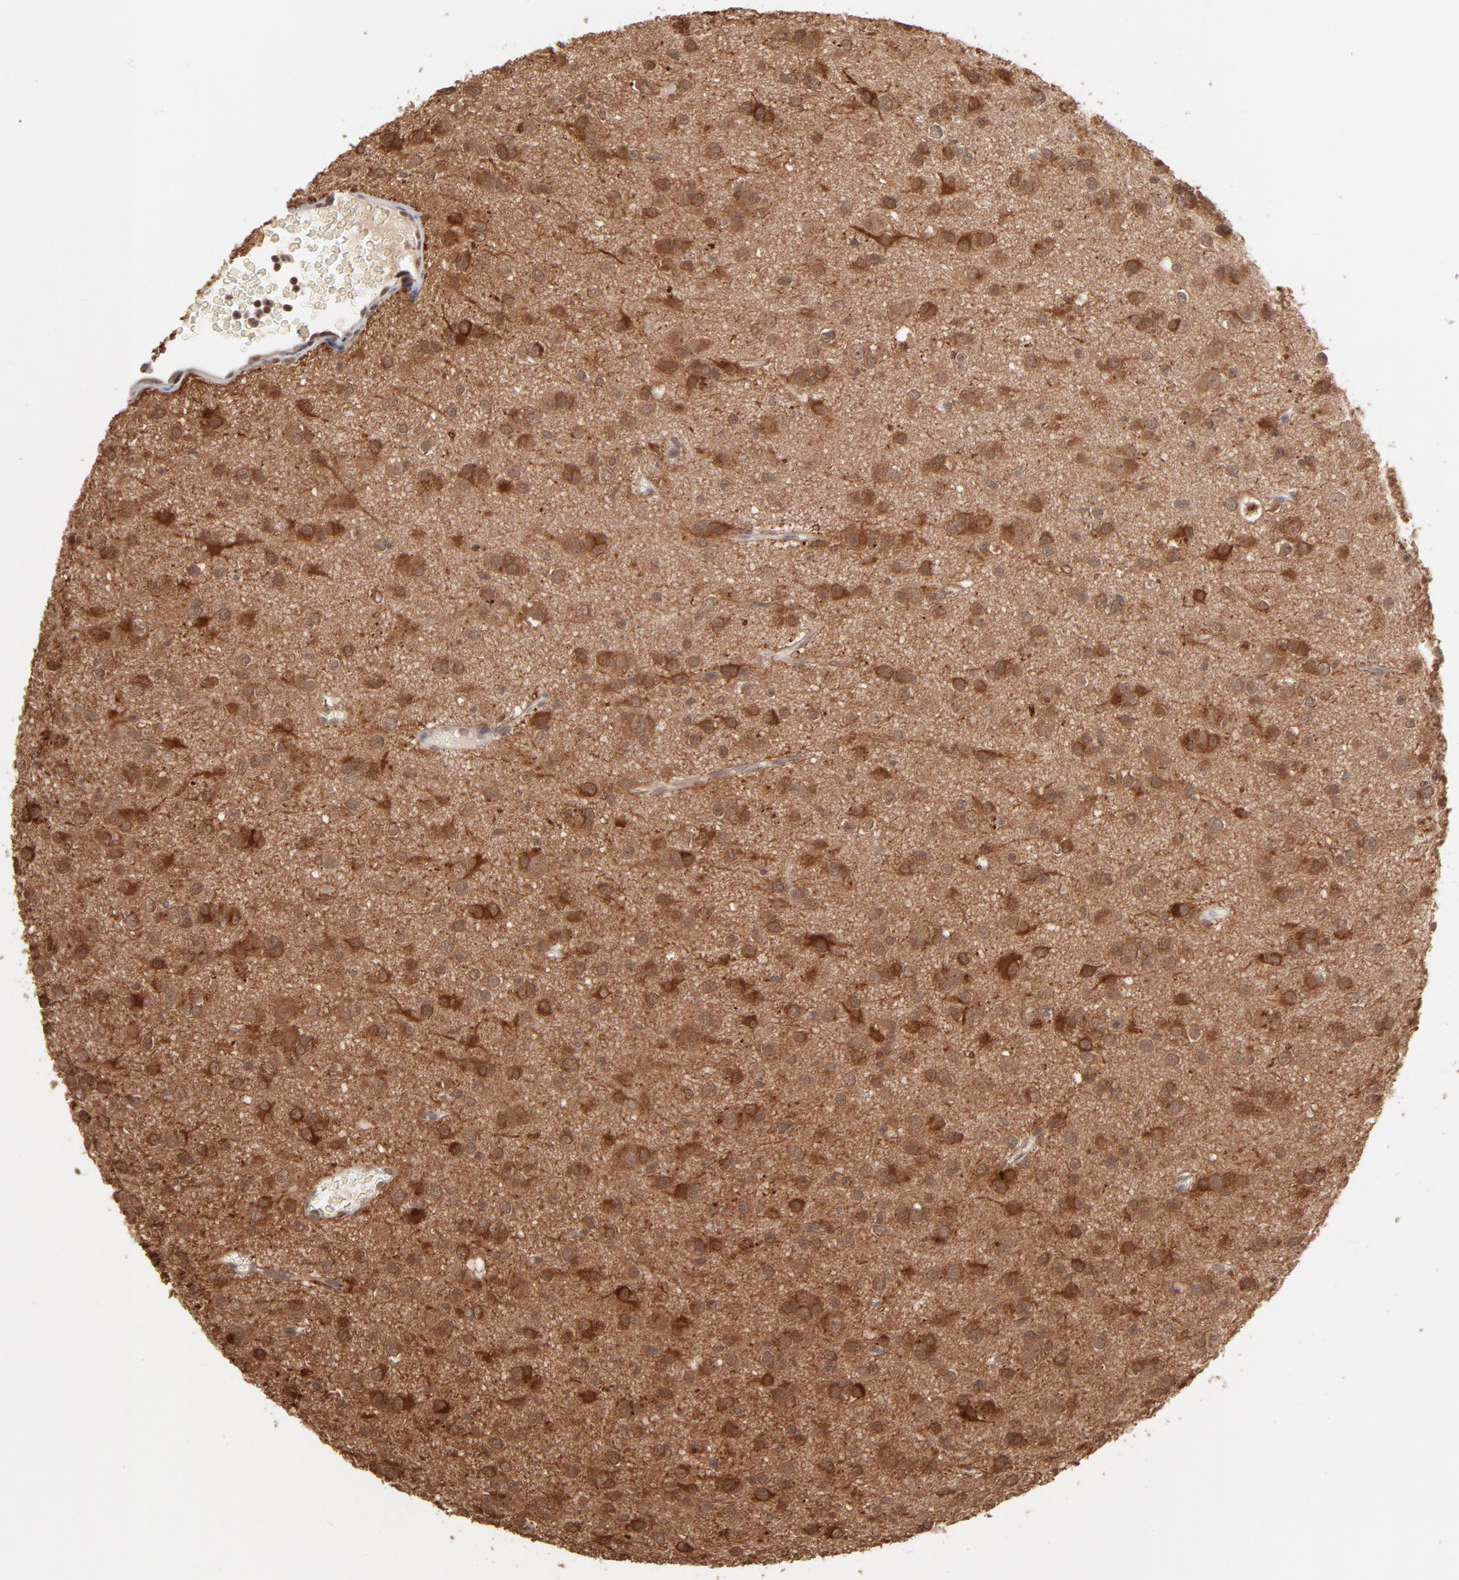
{"staining": {"intensity": "strong", "quantity": "25%-75%", "location": "cytoplasmic/membranous,nuclear"}, "tissue": "glioma", "cell_type": "Tumor cells", "image_type": "cancer", "snomed": [{"axis": "morphology", "description": "Glioma, malignant, Low grade"}, {"axis": "topography", "description": "Brain"}], "caption": "Glioma was stained to show a protein in brown. There is high levels of strong cytoplasmic/membranous and nuclear staining in approximately 25%-75% of tumor cells.", "gene": "ARIH1", "patient": {"sex": "male", "age": 42}}